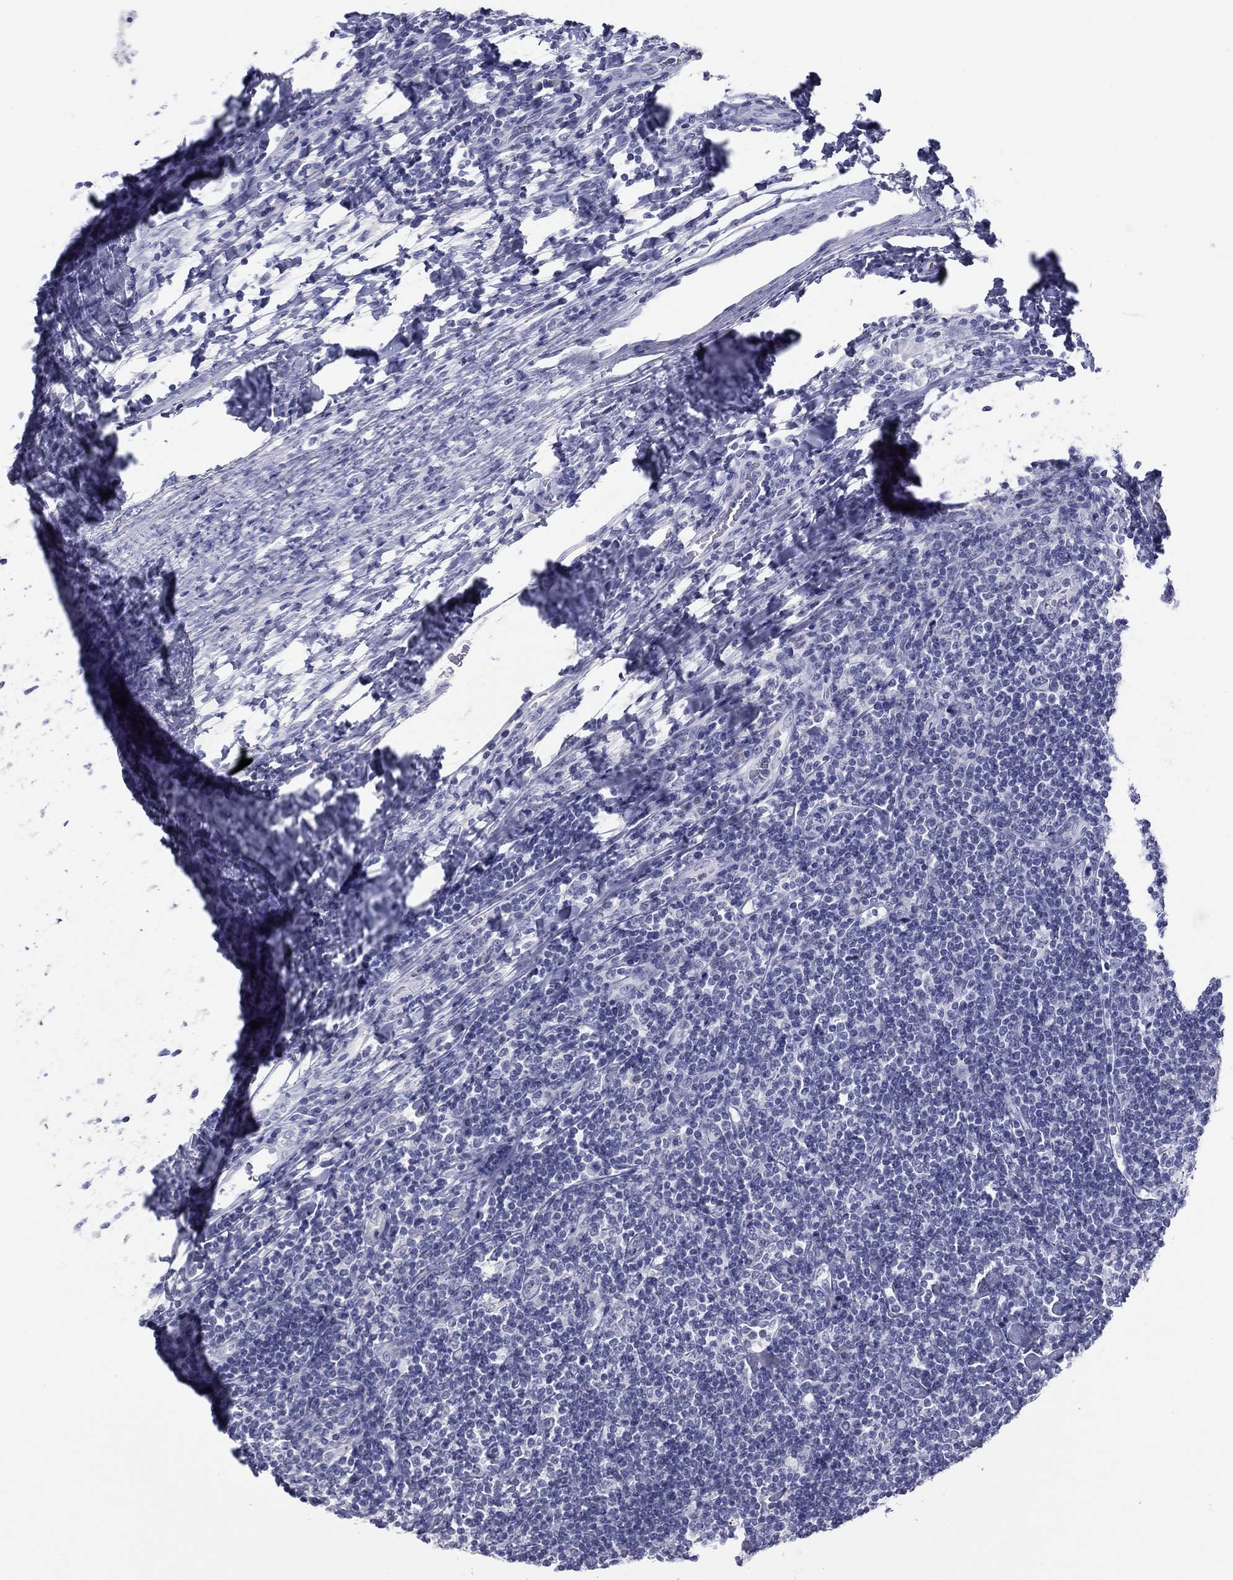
{"staining": {"intensity": "negative", "quantity": "none", "location": "none"}, "tissue": "lymphoma", "cell_type": "Tumor cells", "image_type": "cancer", "snomed": [{"axis": "morphology", "description": "Hodgkin's disease, NOS"}, {"axis": "topography", "description": "Lymph node"}], "caption": "High magnification brightfield microscopy of Hodgkin's disease stained with DAB (3,3'-diaminobenzidine) (brown) and counterstained with hematoxylin (blue): tumor cells show no significant staining.", "gene": "KRT75", "patient": {"sex": "male", "age": 40}}